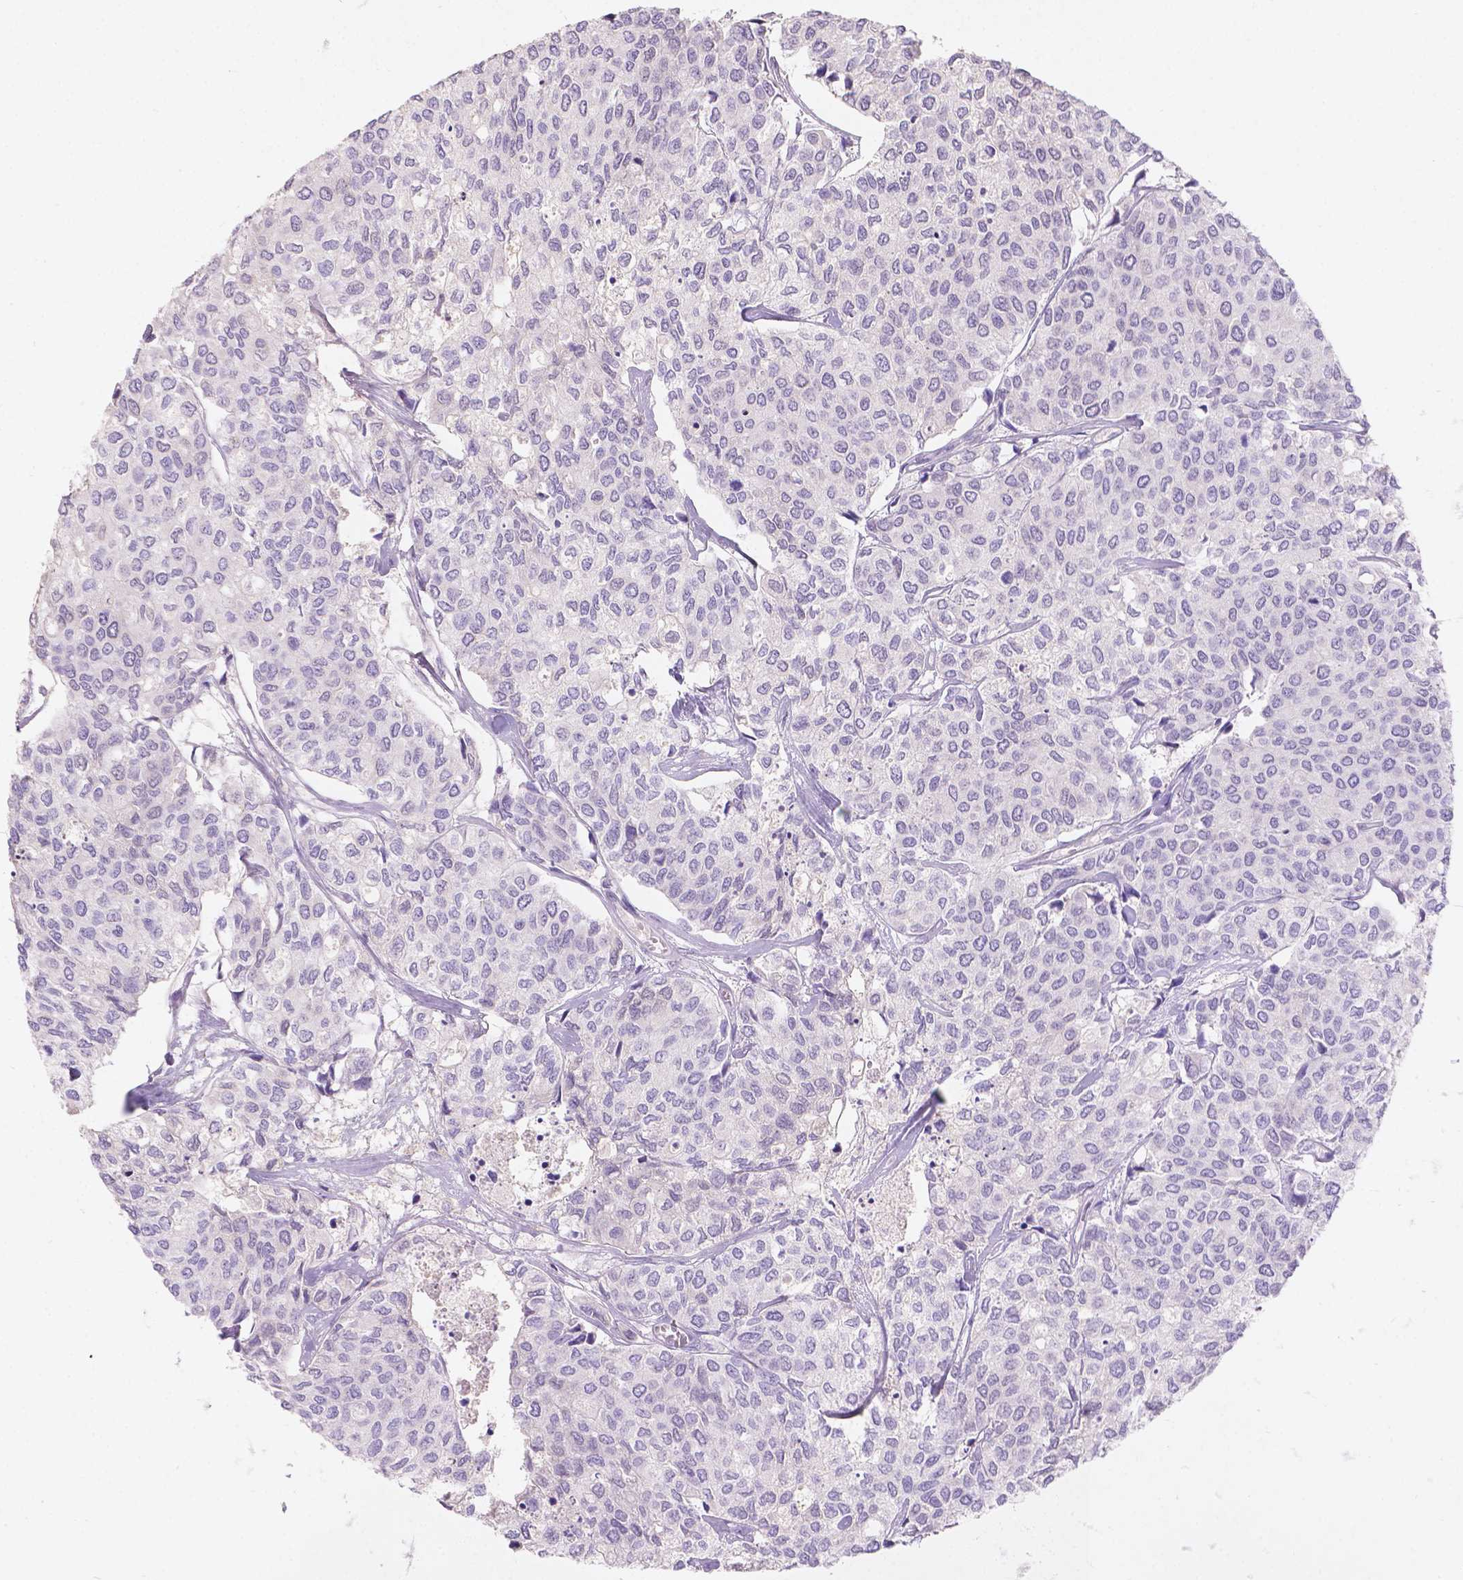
{"staining": {"intensity": "negative", "quantity": "none", "location": "none"}, "tissue": "urothelial cancer", "cell_type": "Tumor cells", "image_type": "cancer", "snomed": [{"axis": "morphology", "description": "Urothelial carcinoma, High grade"}, {"axis": "topography", "description": "Urinary bladder"}], "caption": "Urothelial cancer was stained to show a protein in brown. There is no significant staining in tumor cells.", "gene": "DCAF4L1", "patient": {"sex": "male", "age": 73}}